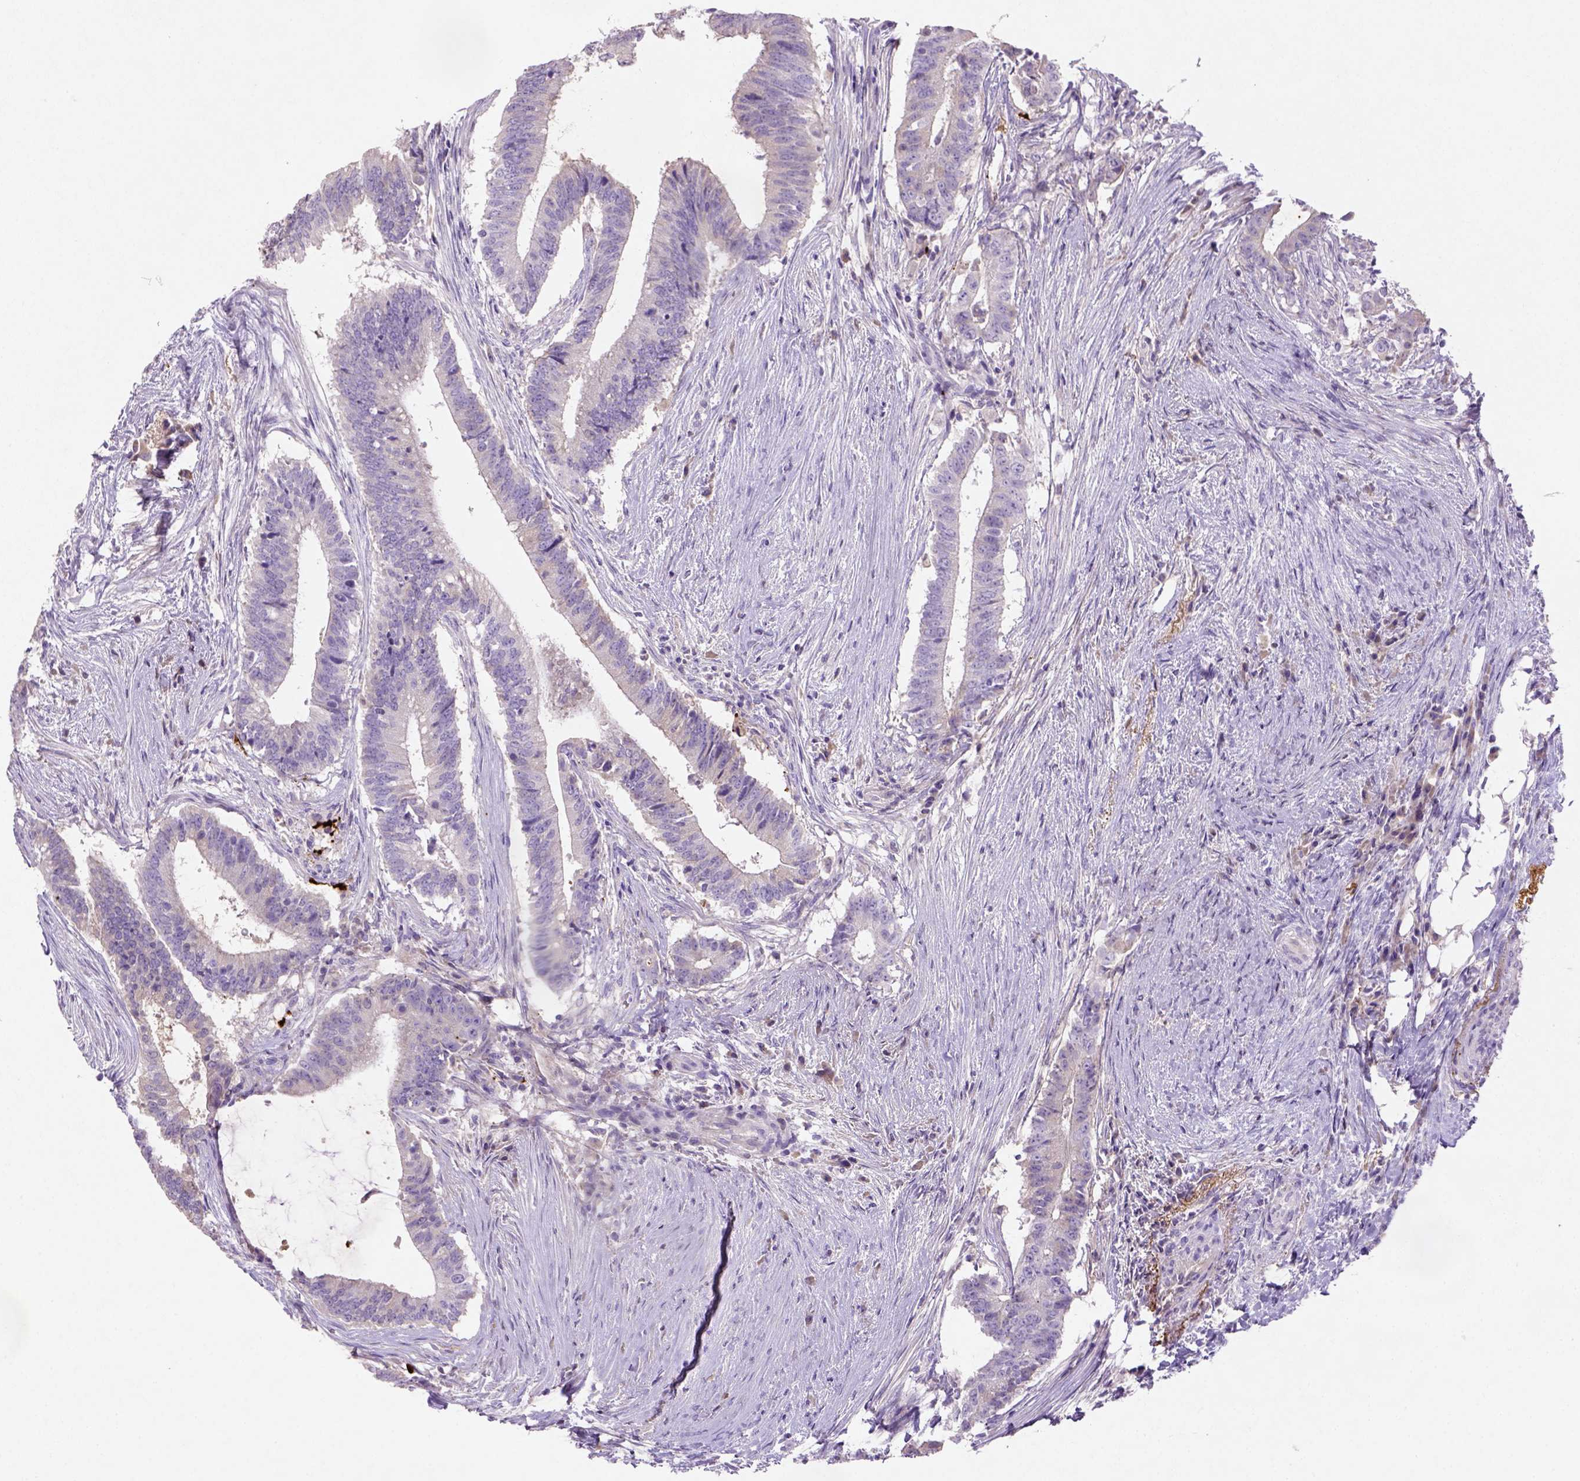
{"staining": {"intensity": "negative", "quantity": "none", "location": "none"}, "tissue": "colorectal cancer", "cell_type": "Tumor cells", "image_type": "cancer", "snomed": [{"axis": "morphology", "description": "Adenocarcinoma, NOS"}, {"axis": "topography", "description": "Colon"}], "caption": "A photomicrograph of adenocarcinoma (colorectal) stained for a protein reveals no brown staining in tumor cells. (Stains: DAB (3,3'-diaminobenzidine) IHC with hematoxylin counter stain, Microscopy: brightfield microscopy at high magnification).", "gene": "NUDT2", "patient": {"sex": "female", "age": 43}}